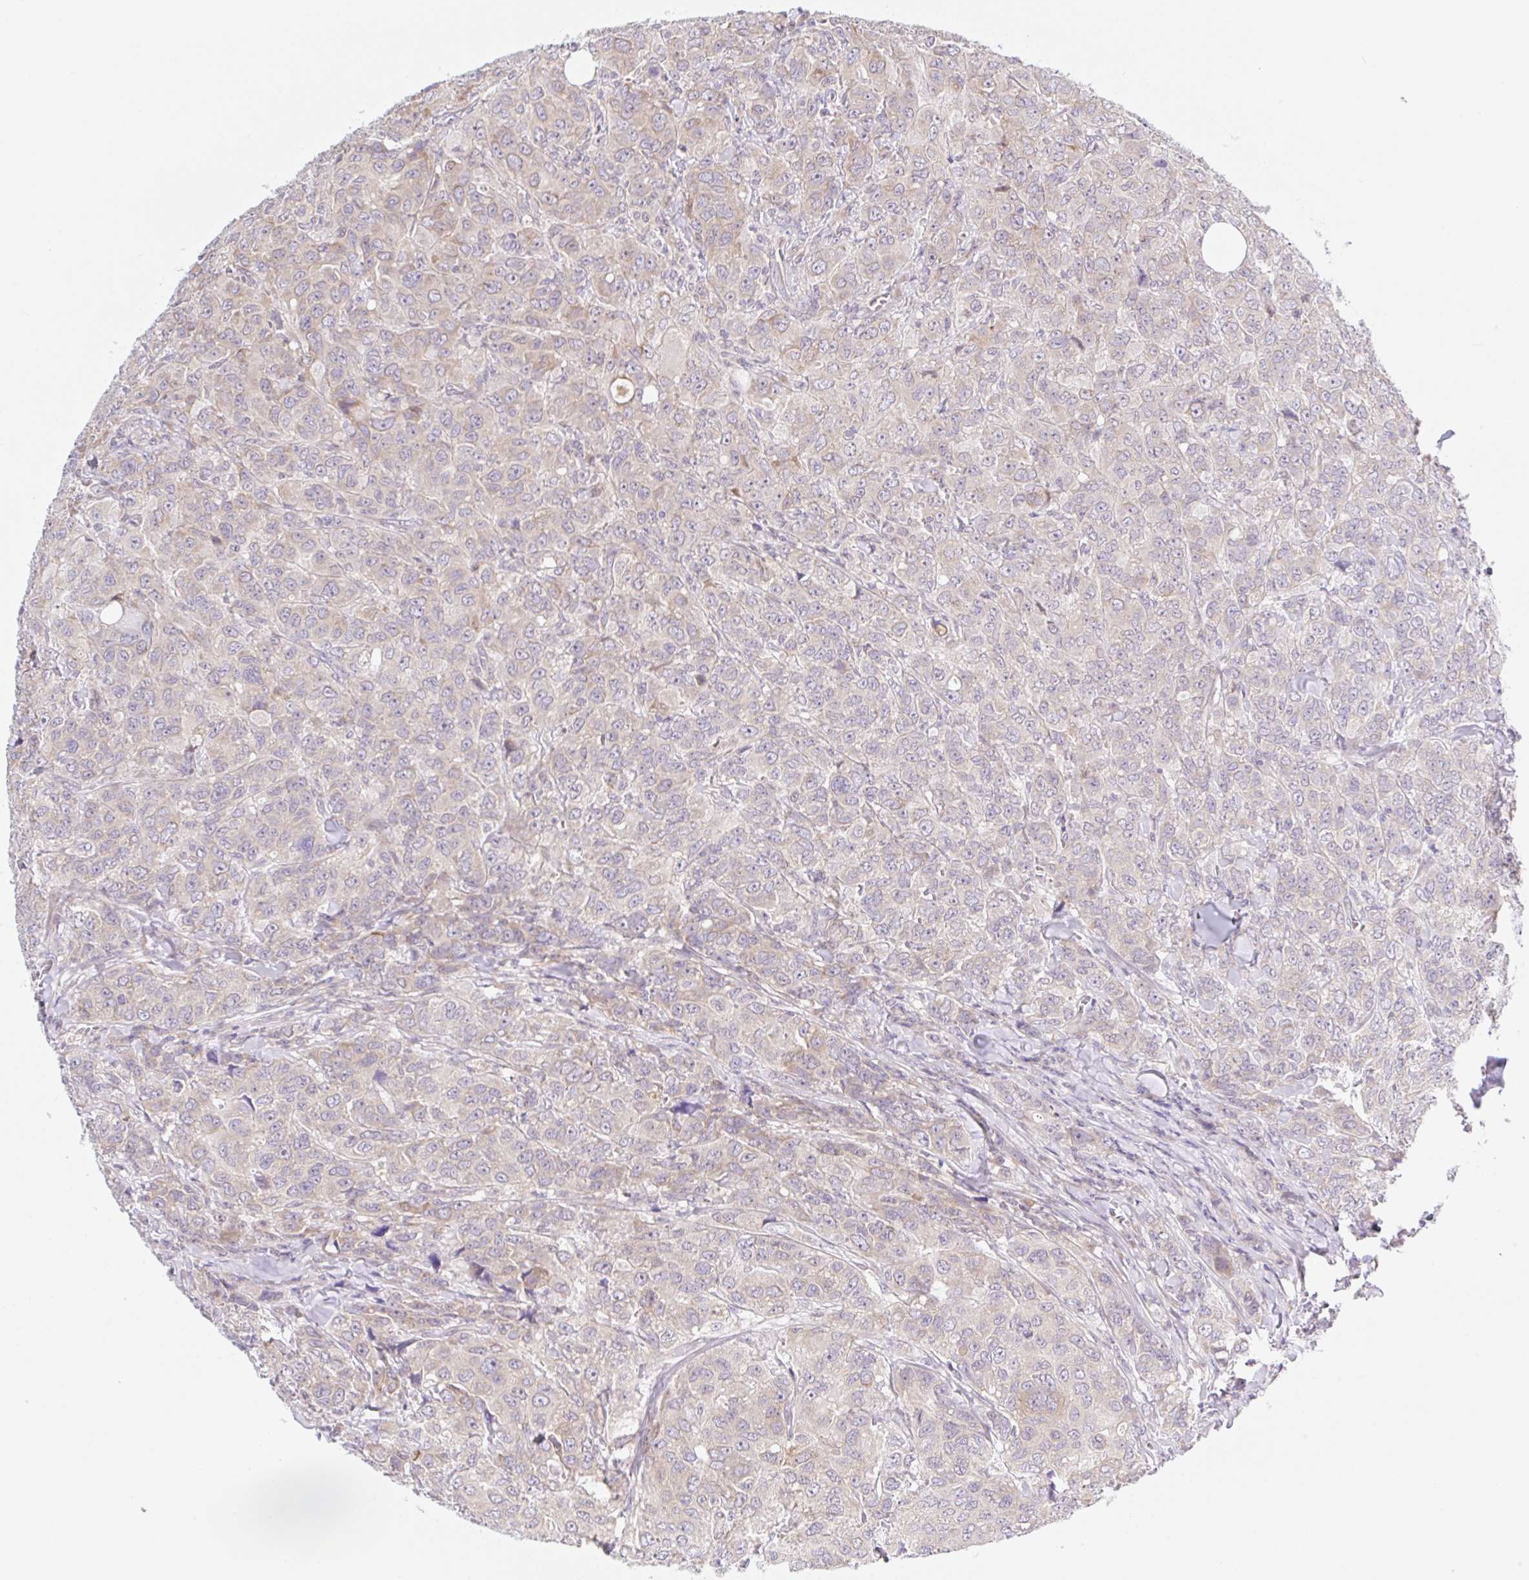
{"staining": {"intensity": "negative", "quantity": "none", "location": "none"}, "tissue": "breast cancer", "cell_type": "Tumor cells", "image_type": "cancer", "snomed": [{"axis": "morphology", "description": "Duct carcinoma"}, {"axis": "topography", "description": "Breast"}], "caption": "Immunohistochemical staining of breast intraductal carcinoma reveals no significant staining in tumor cells.", "gene": "TBPL2", "patient": {"sex": "female", "age": 43}}